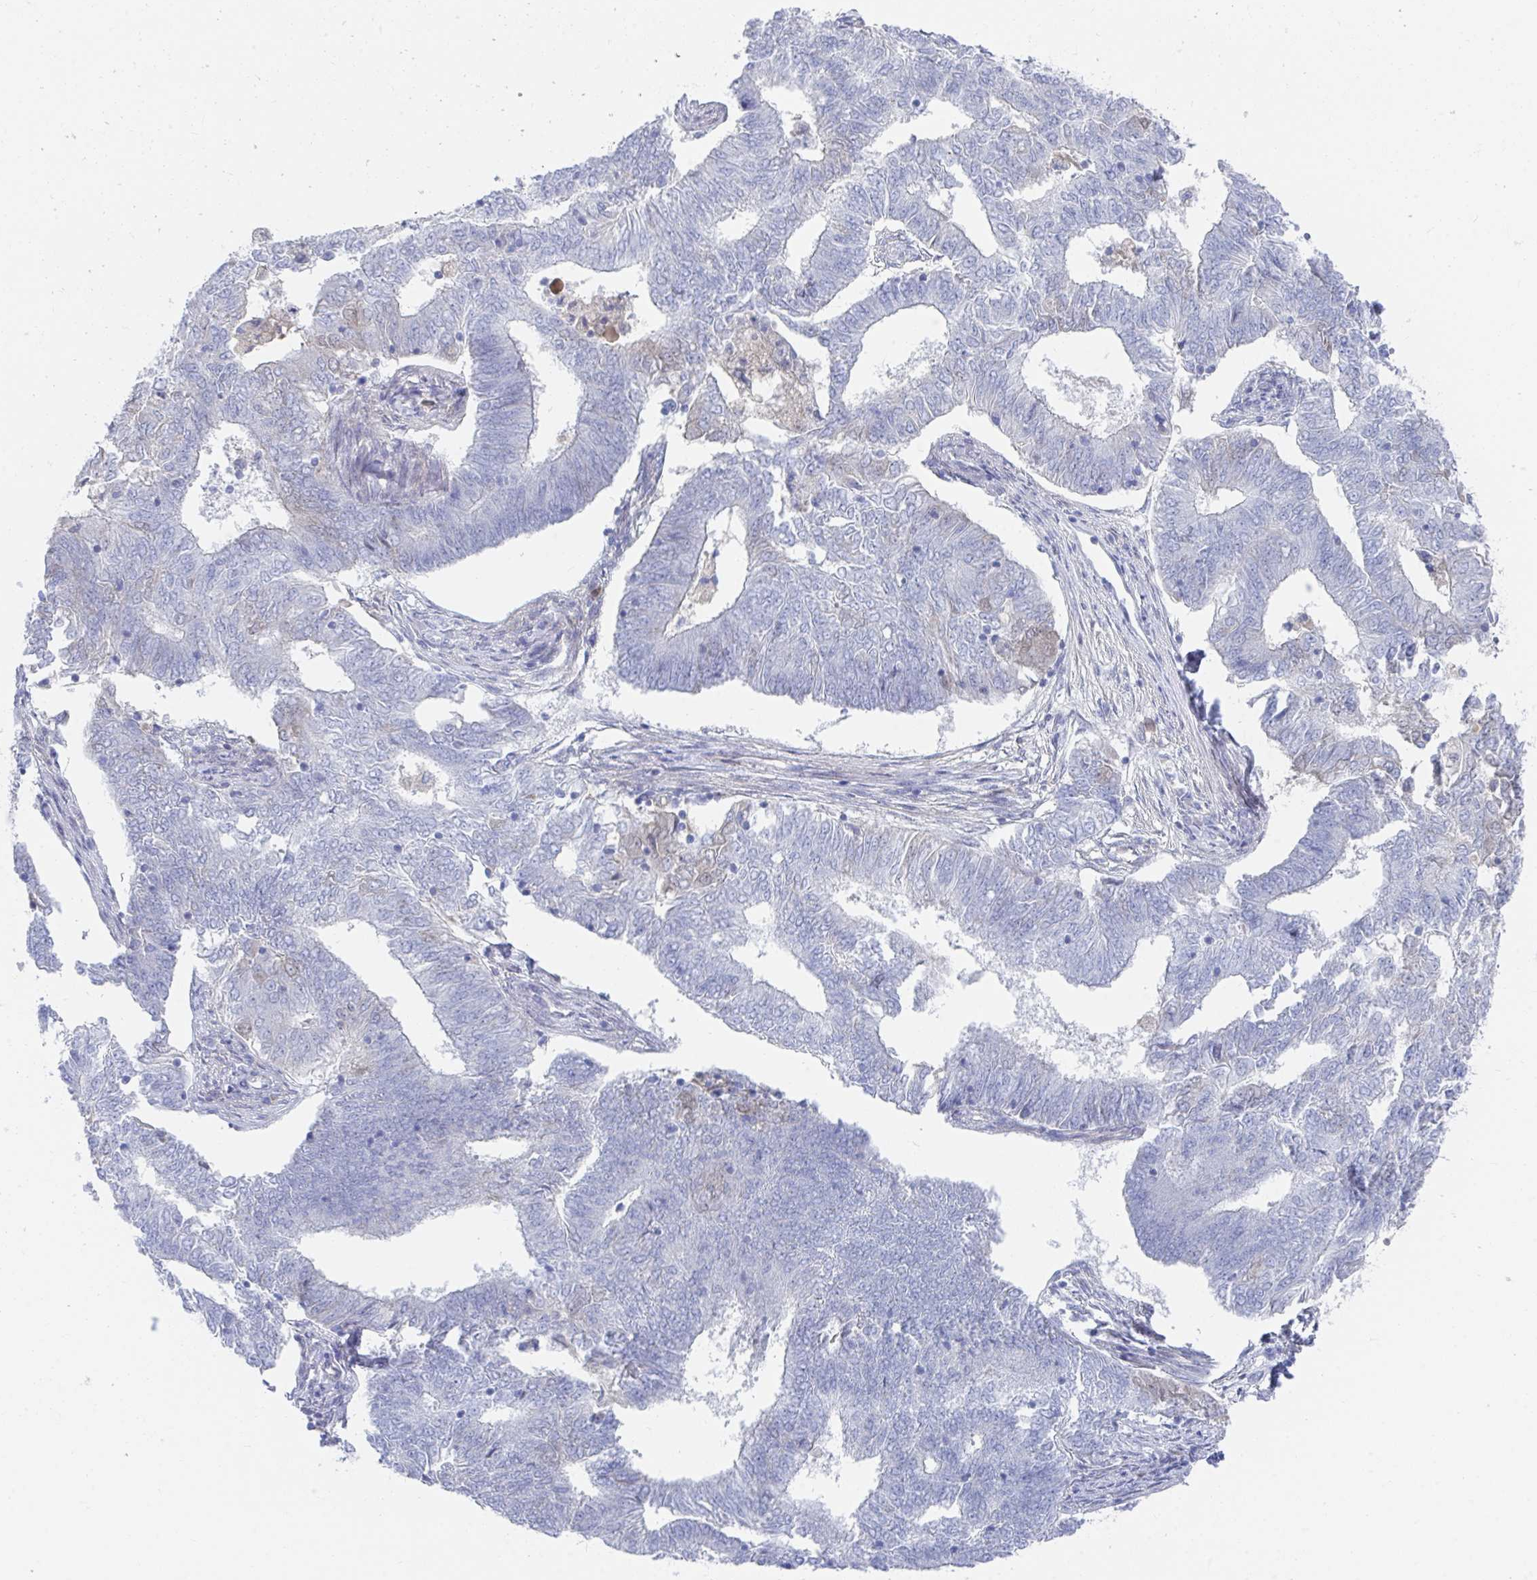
{"staining": {"intensity": "negative", "quantity": "none", "location": "none"}, "tissue": "endometrial cancer", "cell_type": "Tumor cells", "image_type": "cancer", "snomed": [{"axis": "morphology", "description": "Adenocarcinoma, NOS"}, {"axis": "topography", "description": "Endometrium"}], "caption": "The photomicrograph demonstrates no staining of tumor cells in endometrial adenocarcinoma.", "gene": "TNFAIP6", "patient": {"sex": "female", "age": 62}}